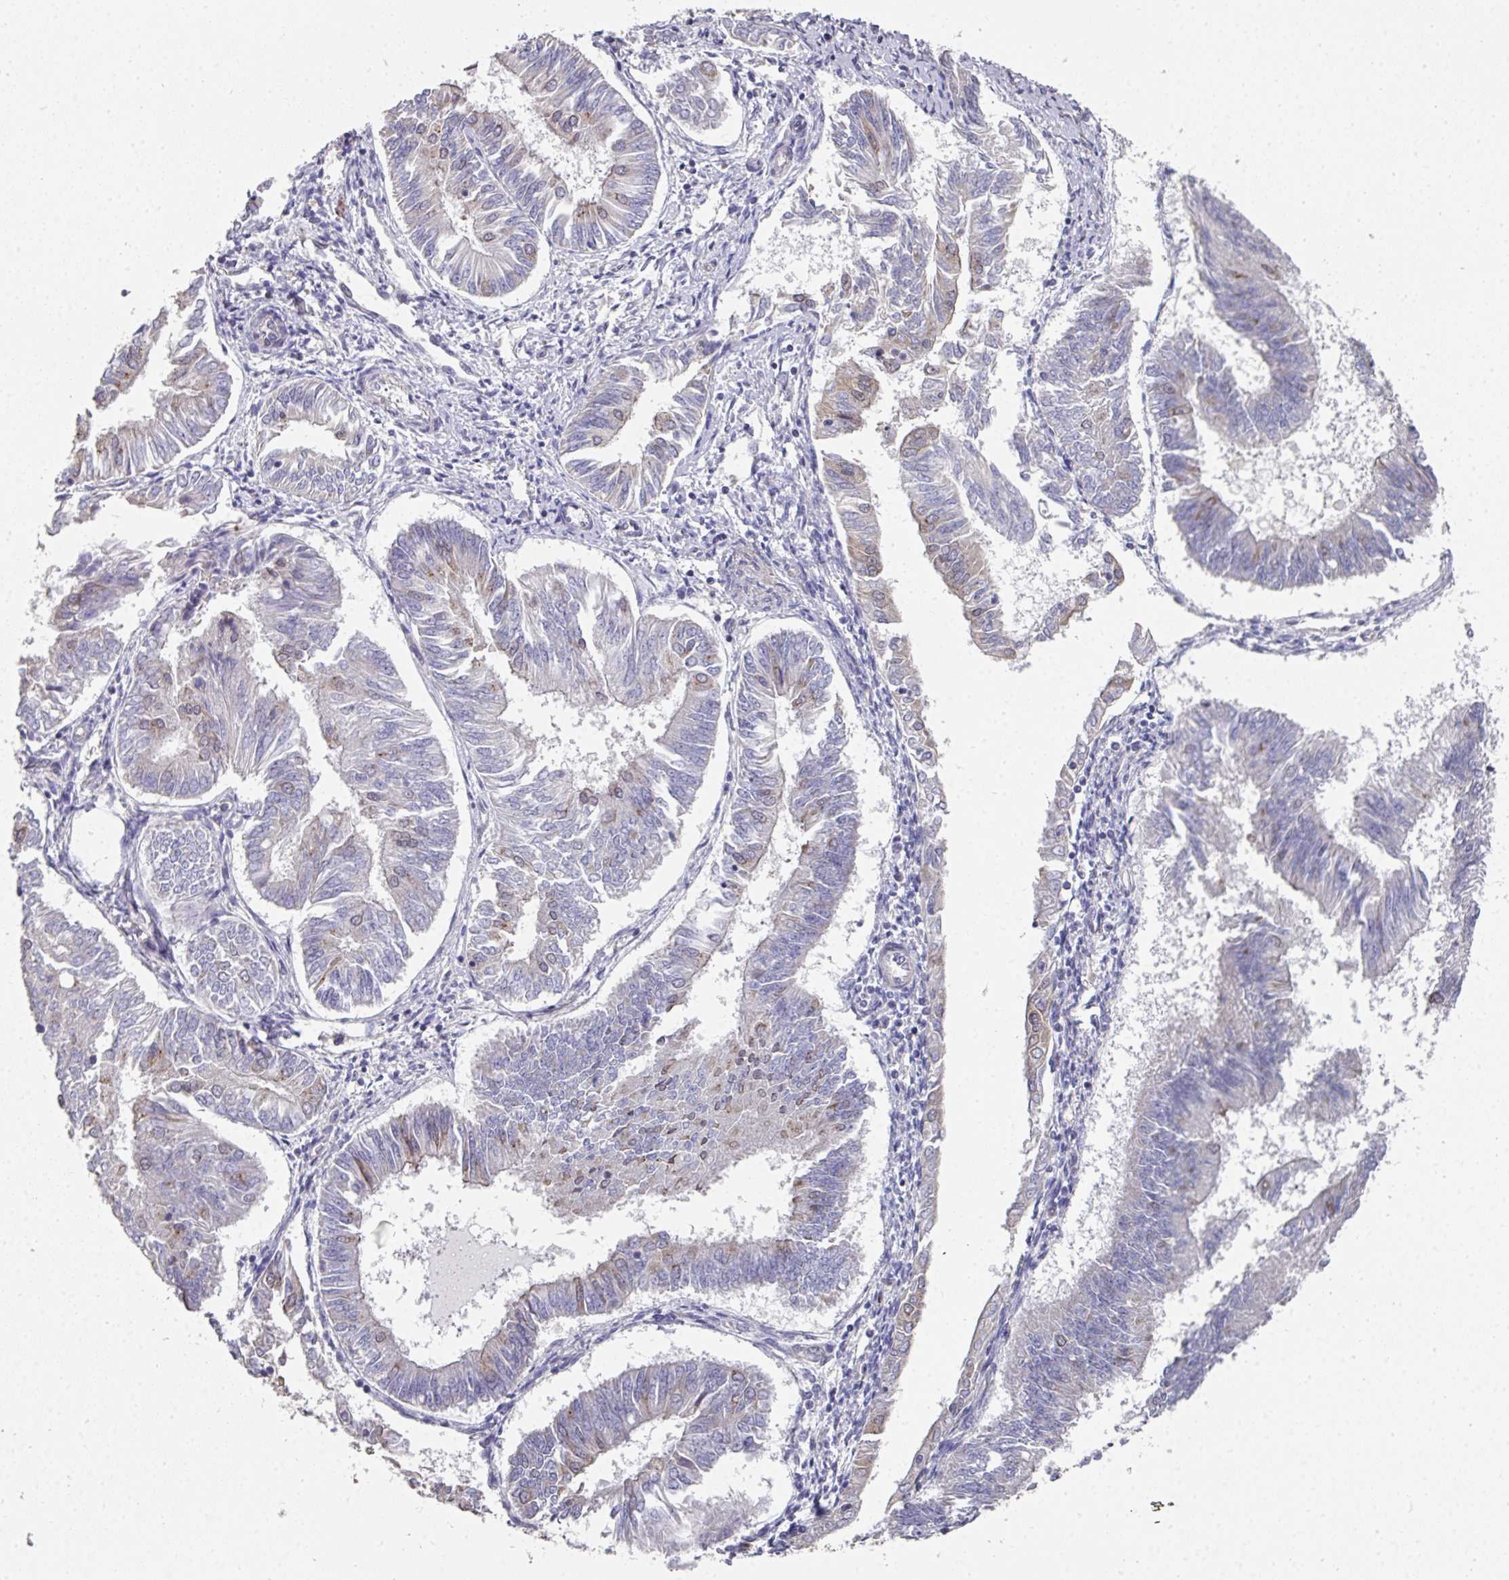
{"staining": {"intensity": "negative", "quantity": "none", "location": "none"}, "tissue": "endometrial cancer", "cell_type": "Tumor cells", "image_type": "cancer", "snomed": [{"axis": "morphology", "description": "Adenocarcinoma, NOS"}, {"axis": "topography", "description": "Endometrium"}], "caption": "Immunohistochemistry histopathology image of human endometrial adenocarcinoma stained for a protein (brown), which shows no positivity in tumor cells. (IHC, brightfield microscopy, high magnification).", "gene": "C18orf25", "patient": {"sex": "female", "age": 58}}